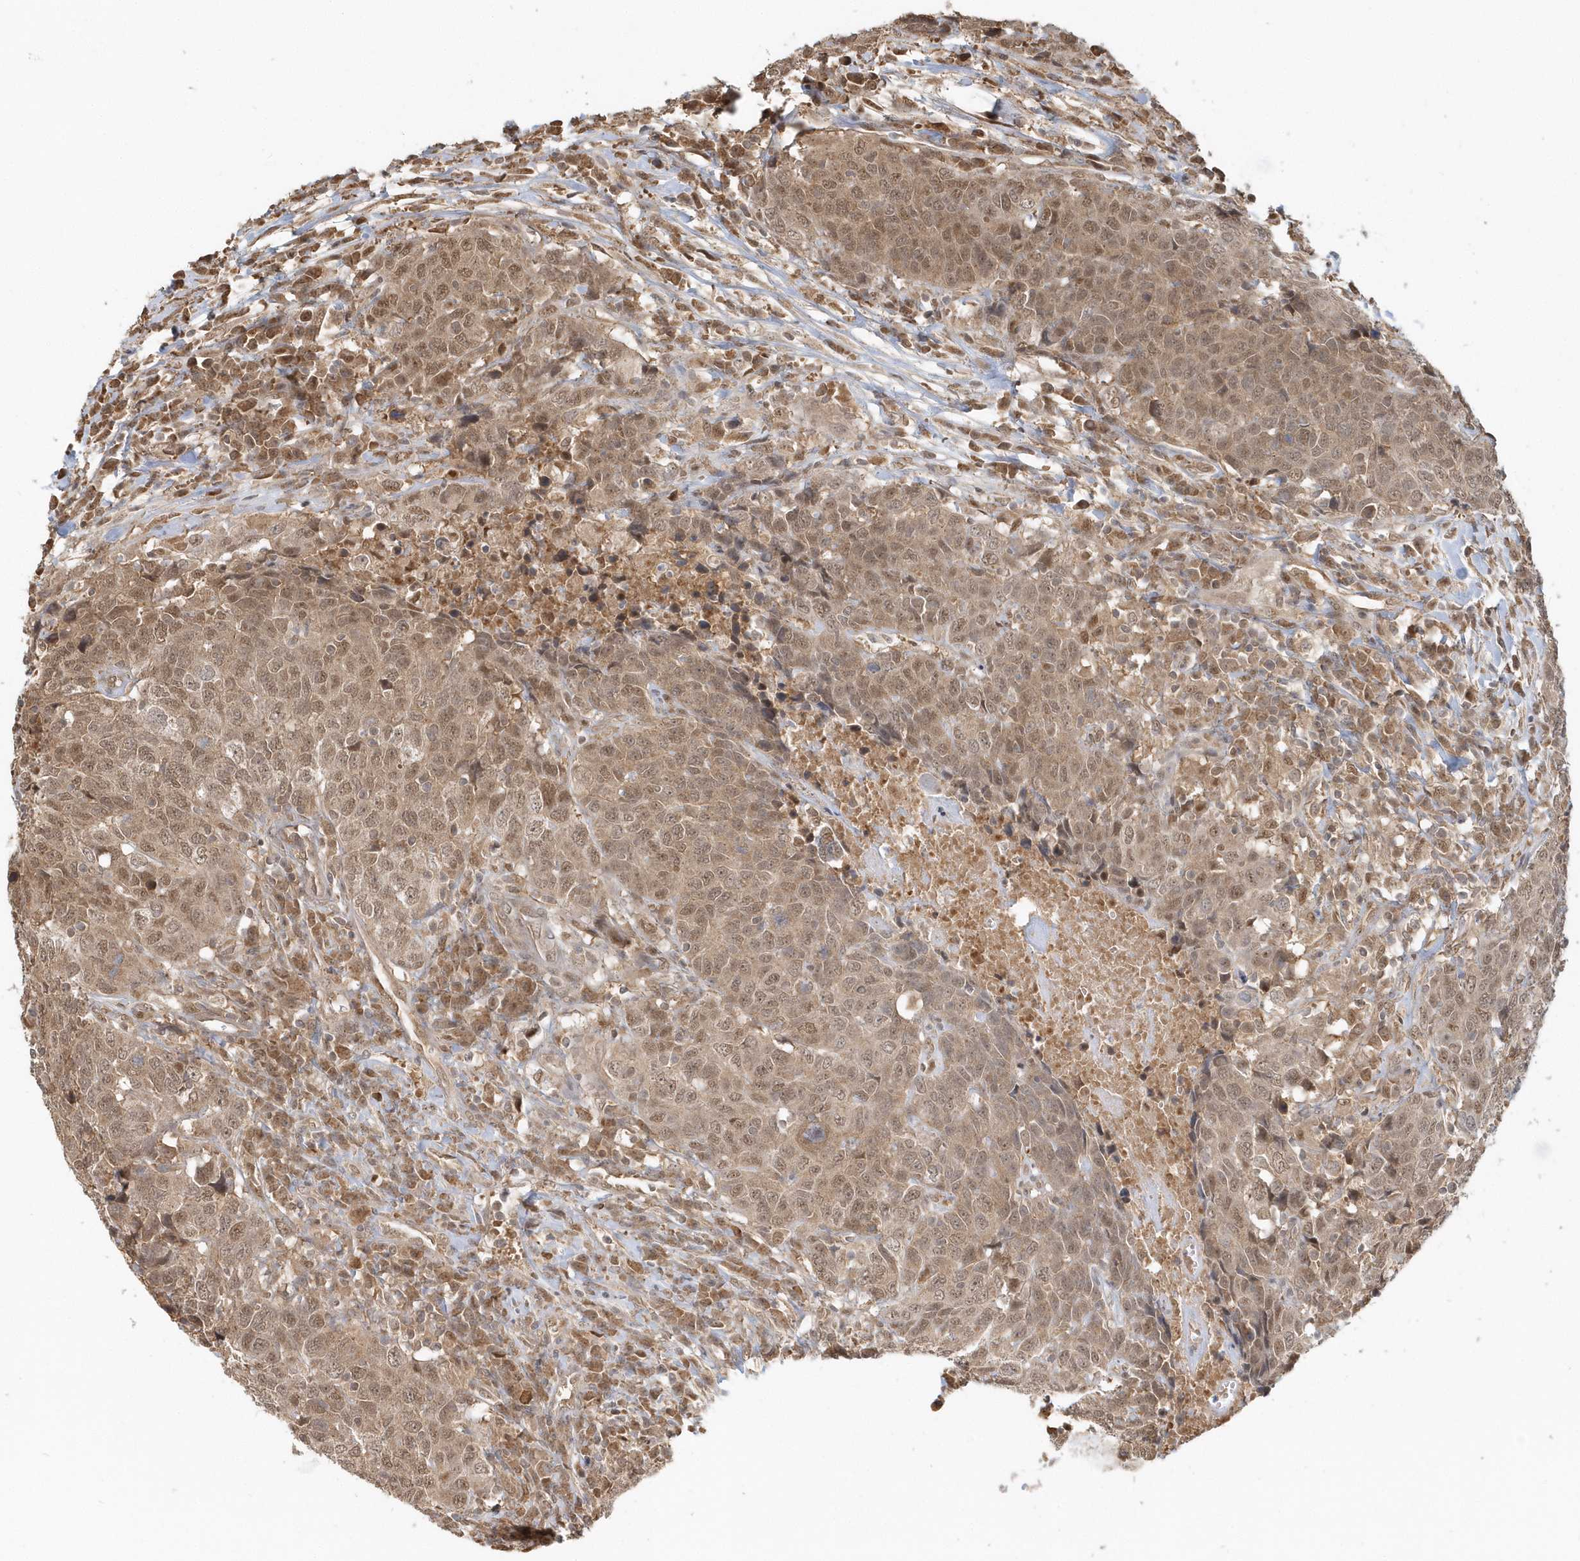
{"staining": {"intensity": "moderate", "quantity": ">75%", "location": "cytoplasmic/membranous,nuclear"}, "tissue": "head and neck cancer", "cell_type": "Tumor cells", "image_type": "cancer", "snomed": [{"axis": "morphology", "description": "Squamous cell carcinoma, NOS"}, {"axis": "topography", "description": "Head-Neck"}], "caption": "Immunohistochemistry (IHC) (DAB) staining of human head and neck cancer displays moderate cytoplasmic/membranous and nuclear protein positivity in approximately >75% of tumor cells.", "gene": "PSMD6", "patient": {"sex": "male", "age": 66}}